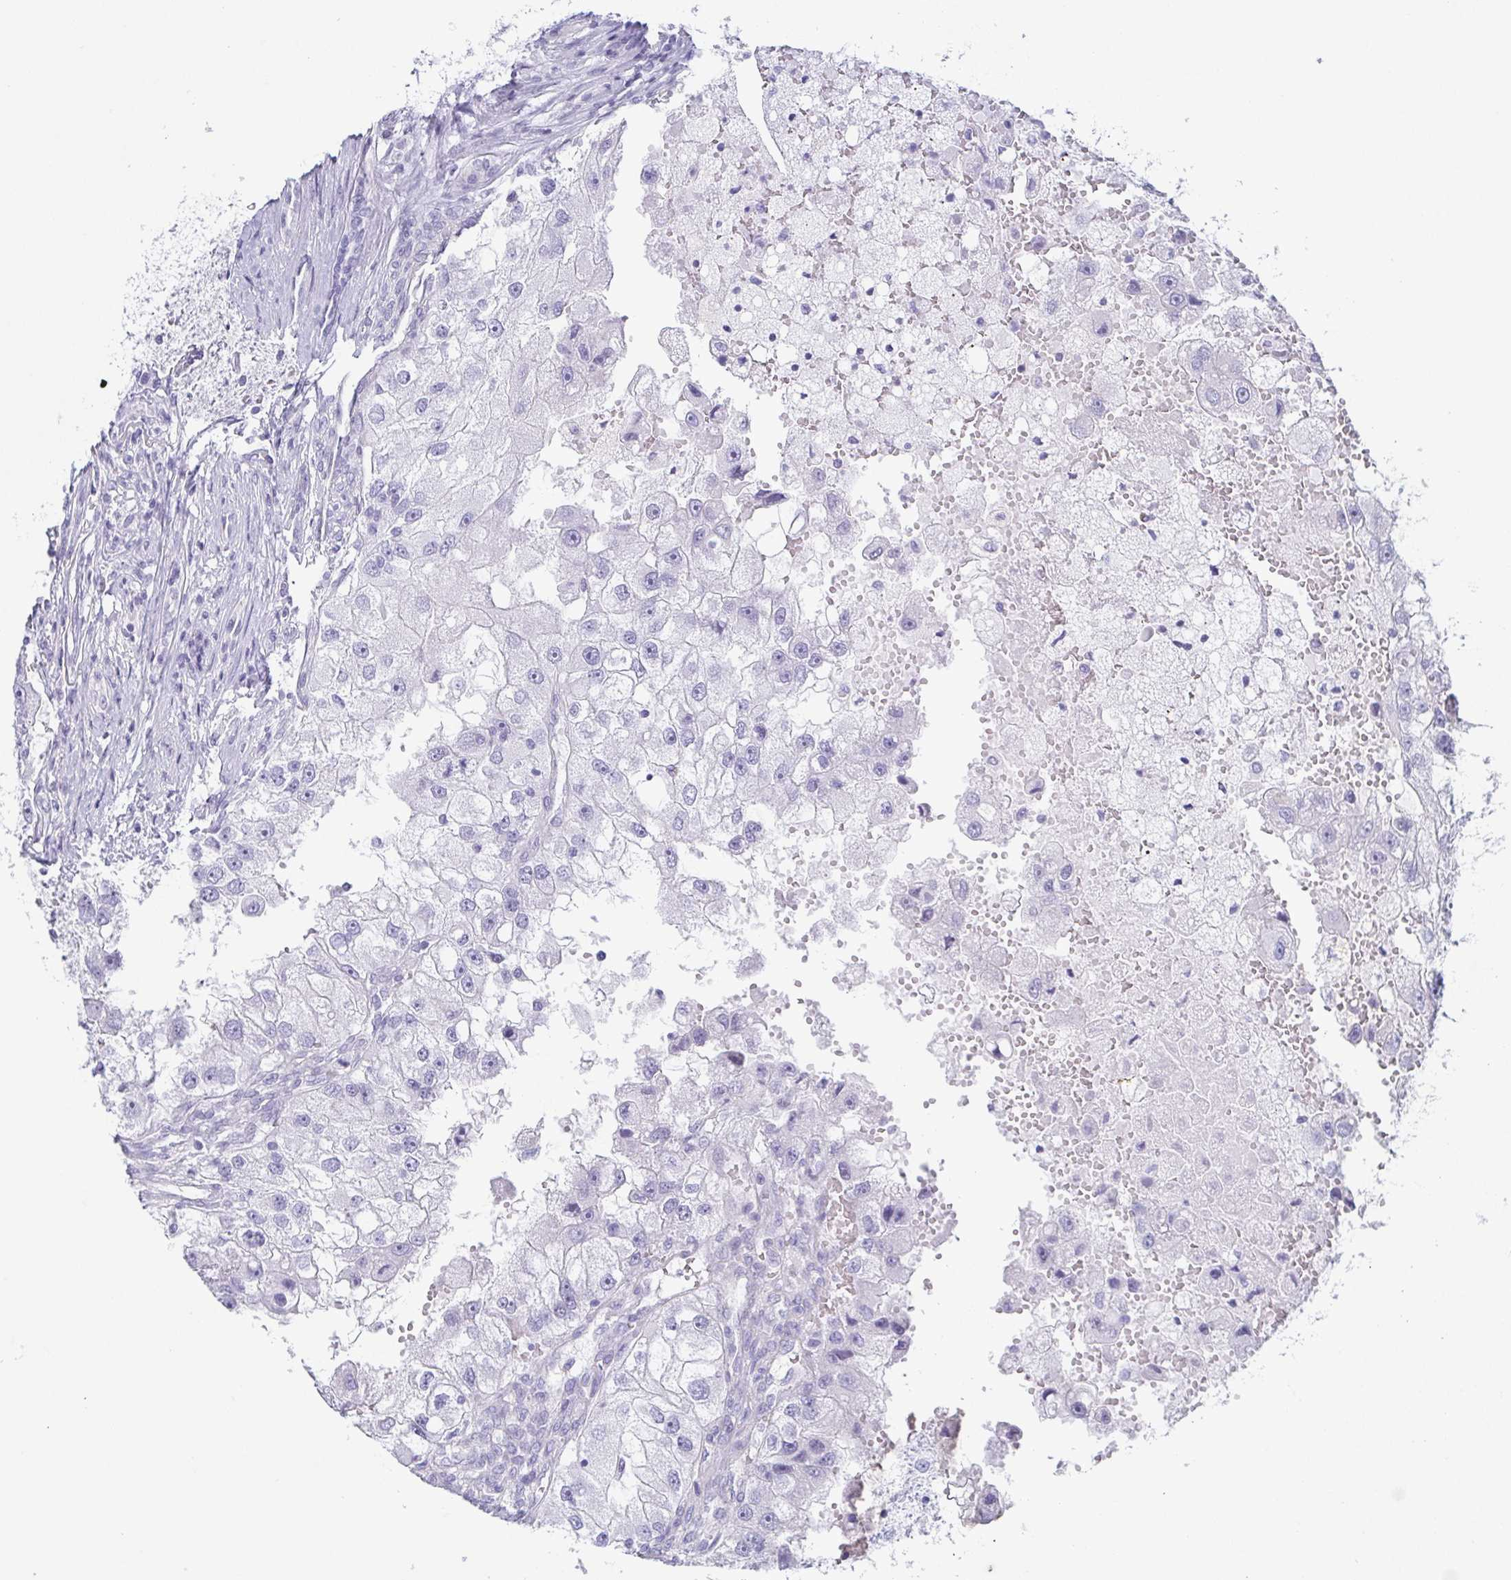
{"staining": {"intensity": "negative", "quantity": "none", "location": "none"}, "tissue": "renal cancer", "cell_type": "Tumor cells", "image_type": "cancer", "snomed": [{"axis": "morphology", "description": "Adenocarcinoma, NOS"}, {"axis": "topography", "description": "Kidney"}], "caption": "Tumor cells show no significant protein staining in renal cancer.", "gene": "PRR4", "patient": {"sex": "male", "age": 63}}